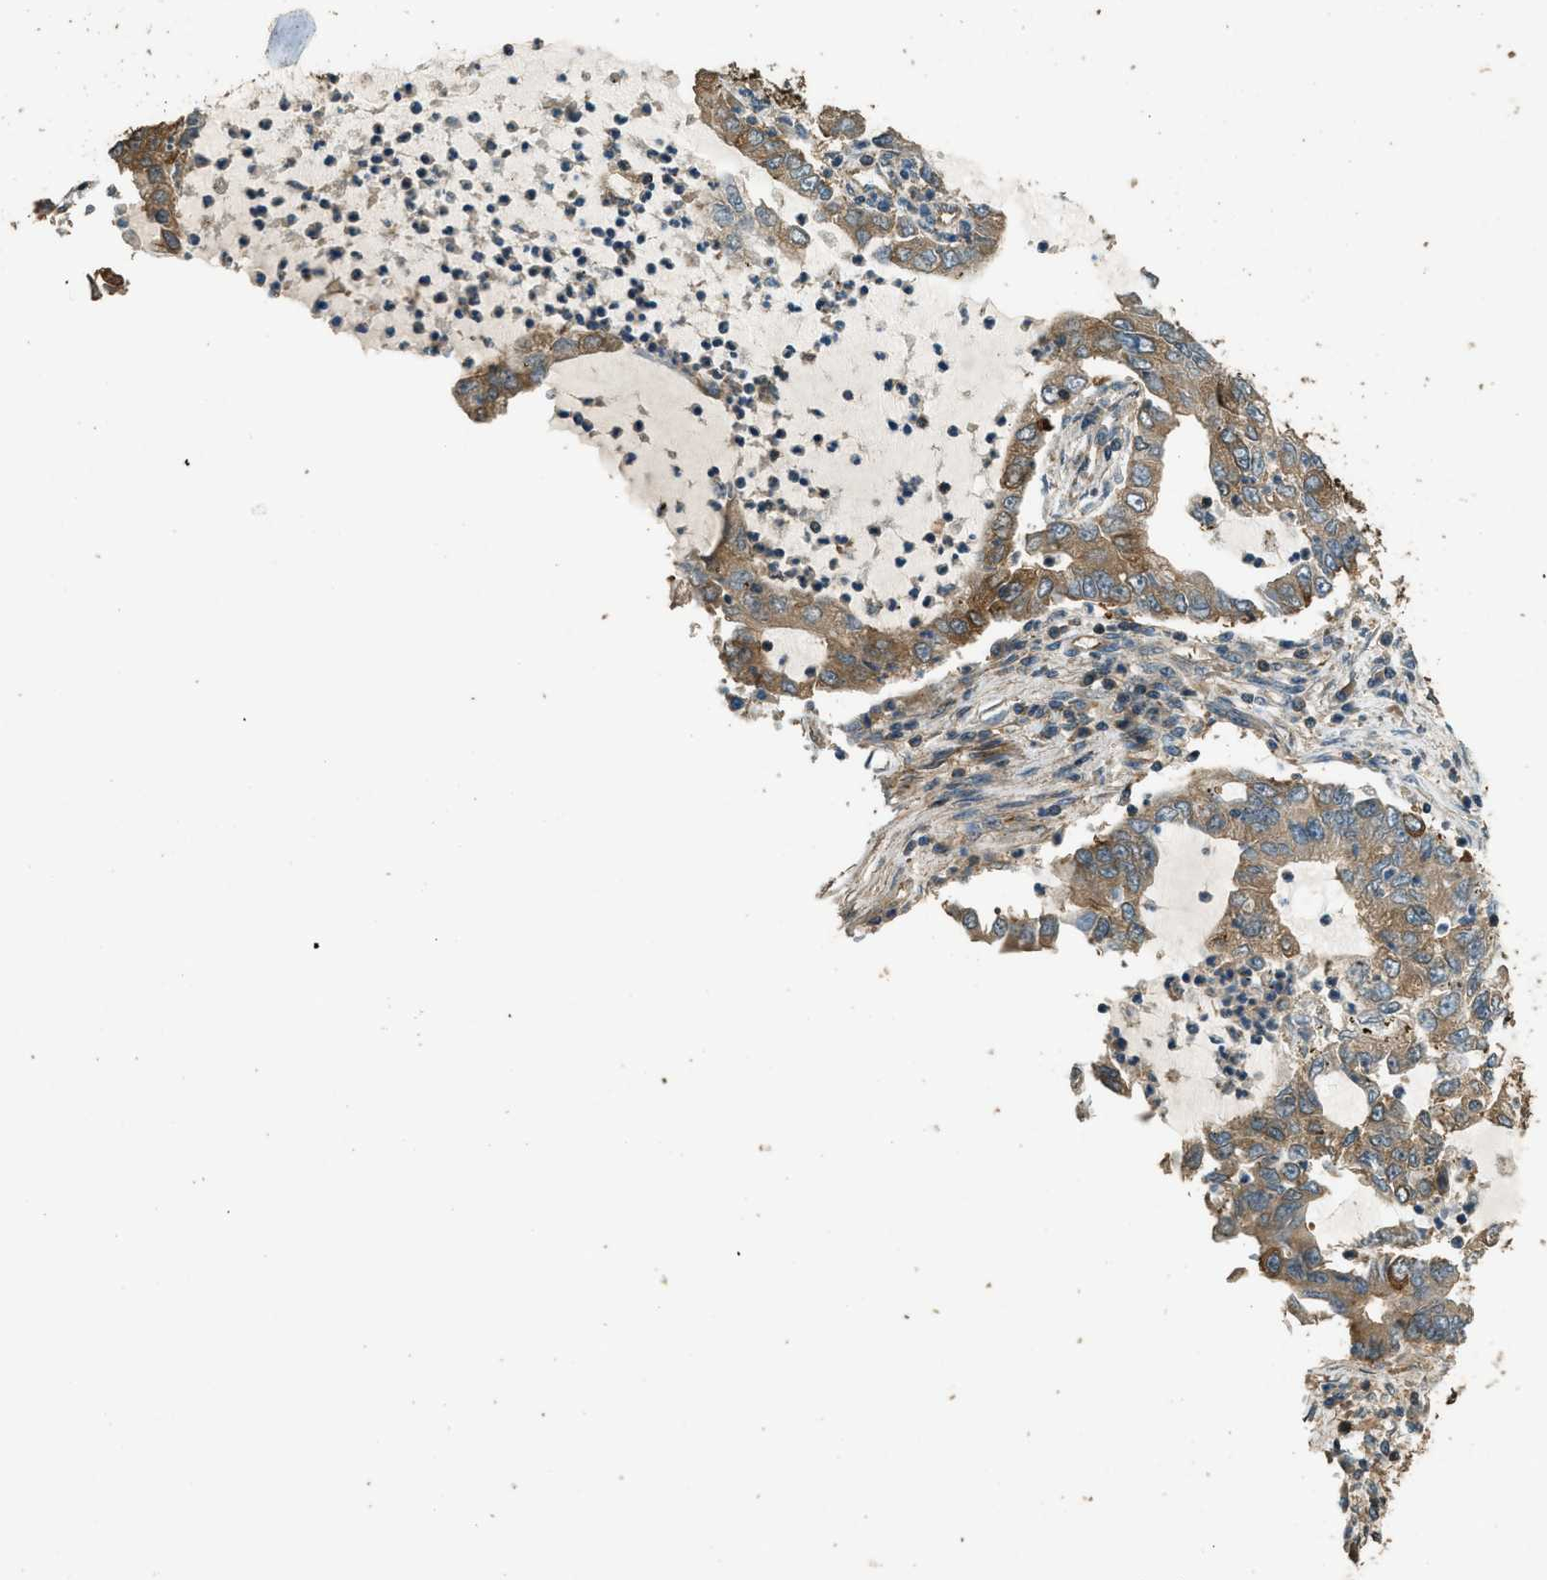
{"staining": {"intensity": "moderate", "quantity": ">75%", "location": "cytoplasmic/membranous"}, "tissue": "lung cancer", "cell_type": "Tumor cells", "image_type": "cancer", "snomed": [{"axis": "morphology", "description": "Adenocarcinoma, NOS"}, {"axis": "topography", "description": "Lung"}], "caption": "Protein expression analysis of human adenocarcinoma (lung) reveals moderate cytoplasmic/membranous expression in approximately >75% of tumor cells.", "gene": "MARS1", "patient": {"sex": "female", "age": 51}}